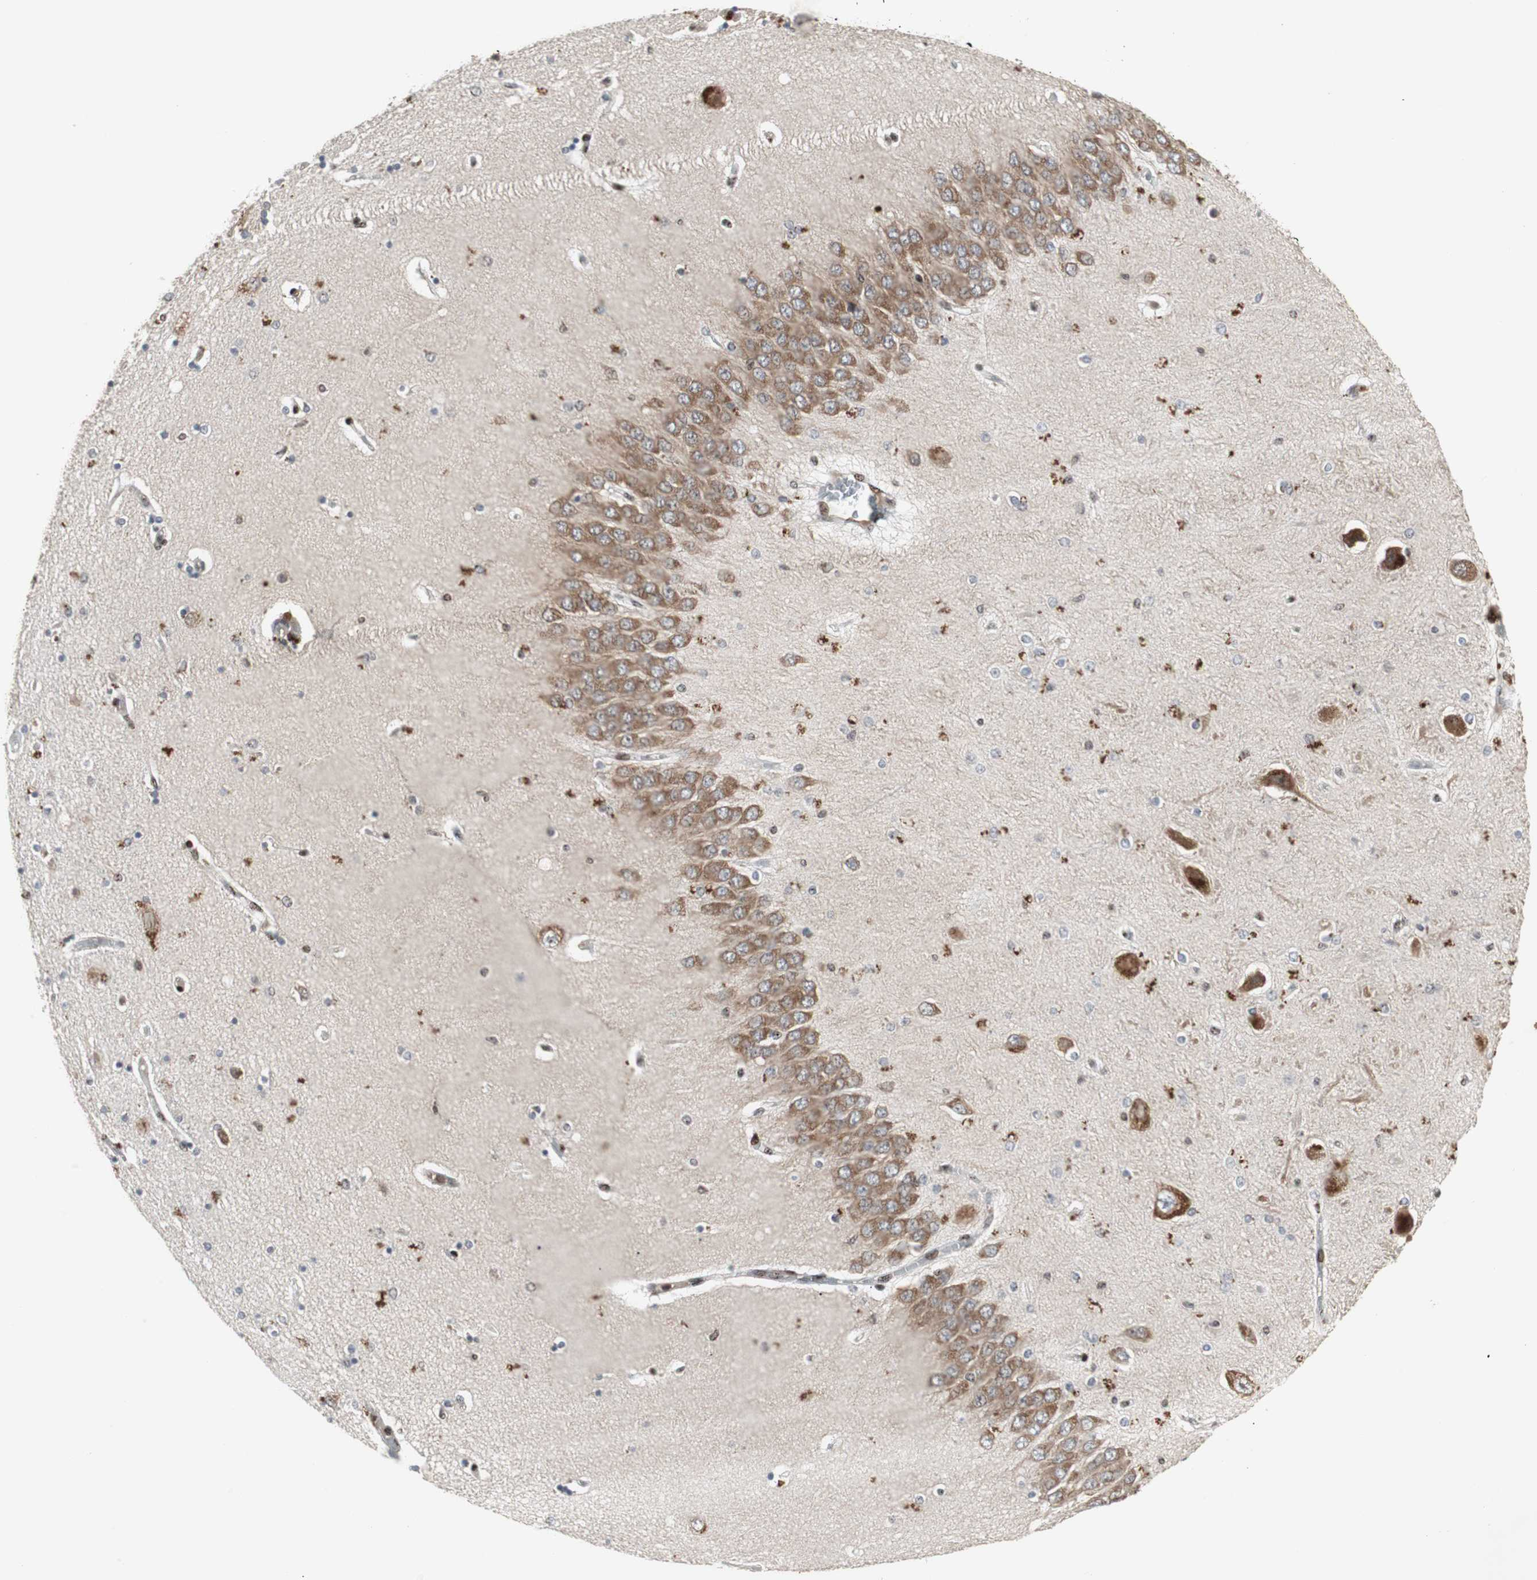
{"staining": {"intensity": "moderate", "quantity": "<25%", "location": "nuclear"}, "tissue": "hippocampus", "cell_type": "Glial cells", "image_type": "normal", "snomed": [{"axis": "morphology", "description": "Normal tissue, NOS"}, {"axis": "topography", "description": "Hippocampus"}], "caption": "Benign hippocampus was stained to show a protein in brown. There is low levels of moderate nuclear positivity in approximately <25% of glial cells.", "gene": "GRK2", "patient": {"sex": "female", "age": 54}}